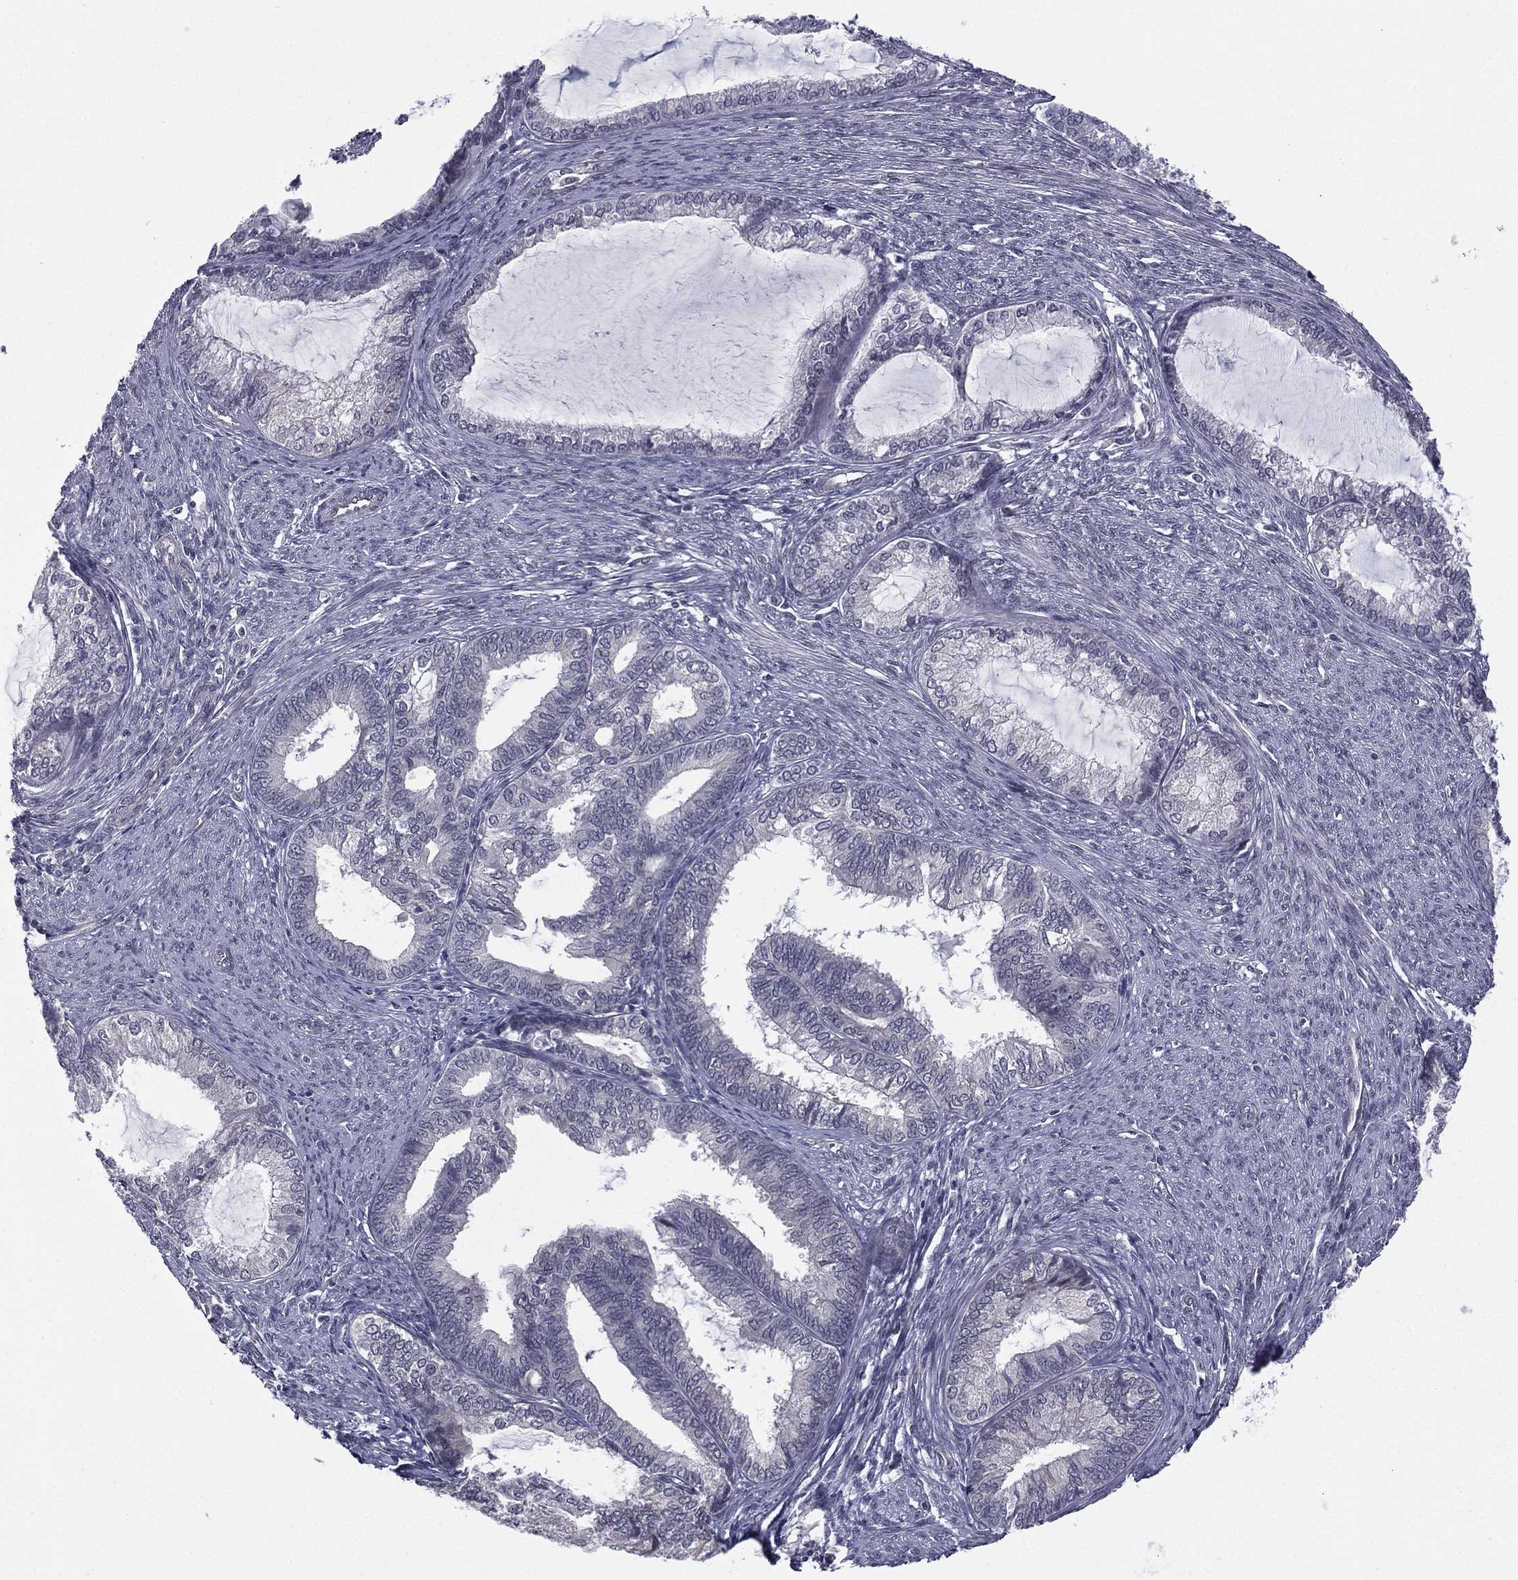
{"staining": {"intensity": "negative", "quantity": "none", "location": "none"}, "tissue": "endometrial cancer", "cell_type": "Tumor cells", "image_type": "cancer", "snomed": [{"axis": "morphology", "description": "Adenocarcinoma, NOS"}, {"axis": "topography", "description": "Endometrium"}], "caption": "Photomicrograph shows no protein staining in tumor cells of endometrial cancer tissue.", "gene": "ACTRT2", "patient": {"sex": "female", "age": 86}}